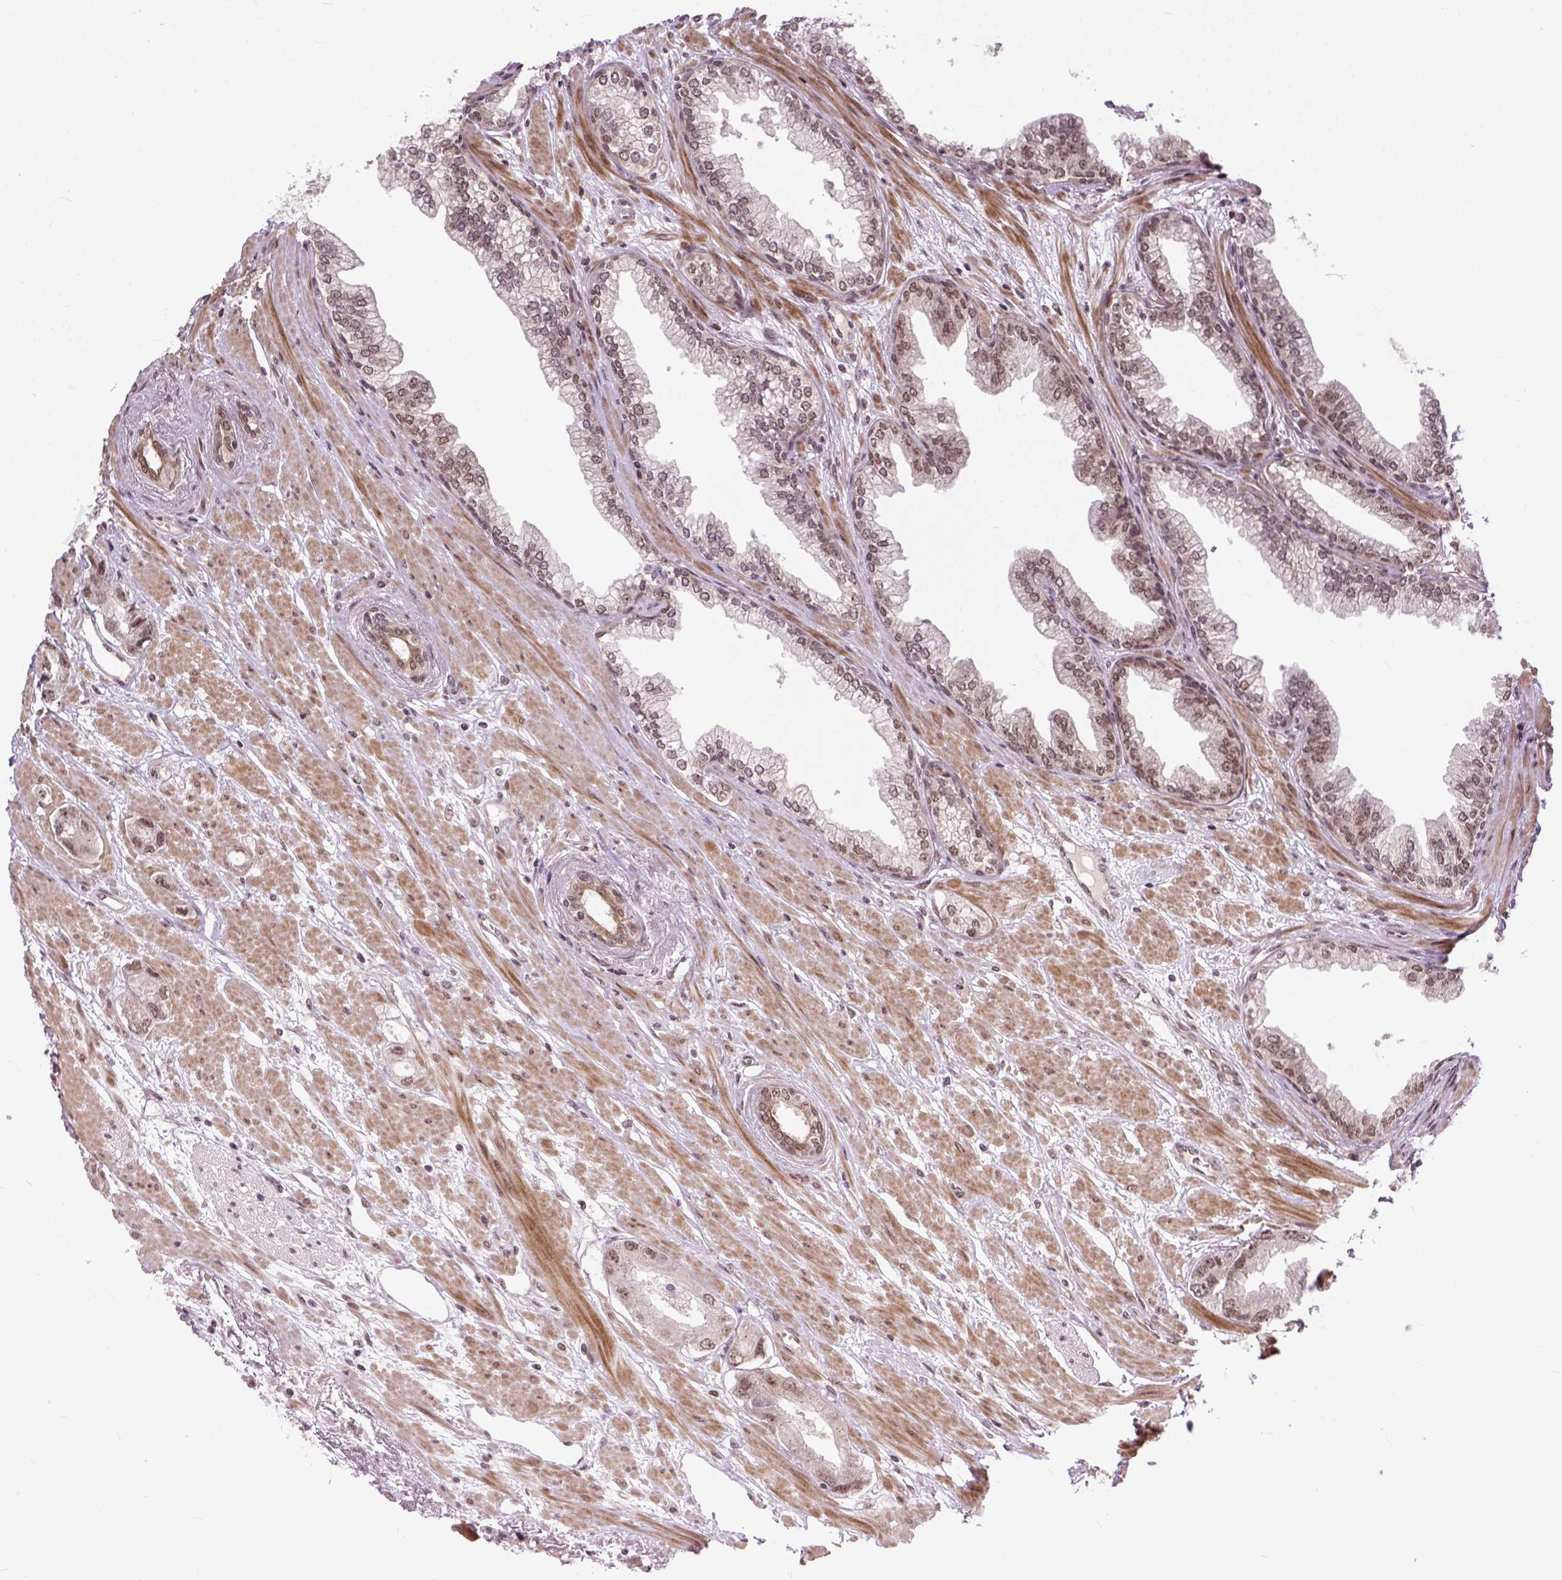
{"staining": {"intensity": "weak", "quantity": "25%-75%", "location": "nuclear"}, "tissue": "prostate cancer", "cell_type": "Tumor cells", "image_type": "cancer", "snomed": [{"axis": "morphology", "description": "Adenocarcinoma, Low grade"}, {"axis": "topography", "description": "Prostate"}], "caption": "Brown immunohistochemical staining in human prostate low-grade adenocarcinoma shows weak nuclear staining in approximately 25%-75% of tumor cells.", "gene": "ZNF630", "patient": {"sex": "male", "age": 60}}